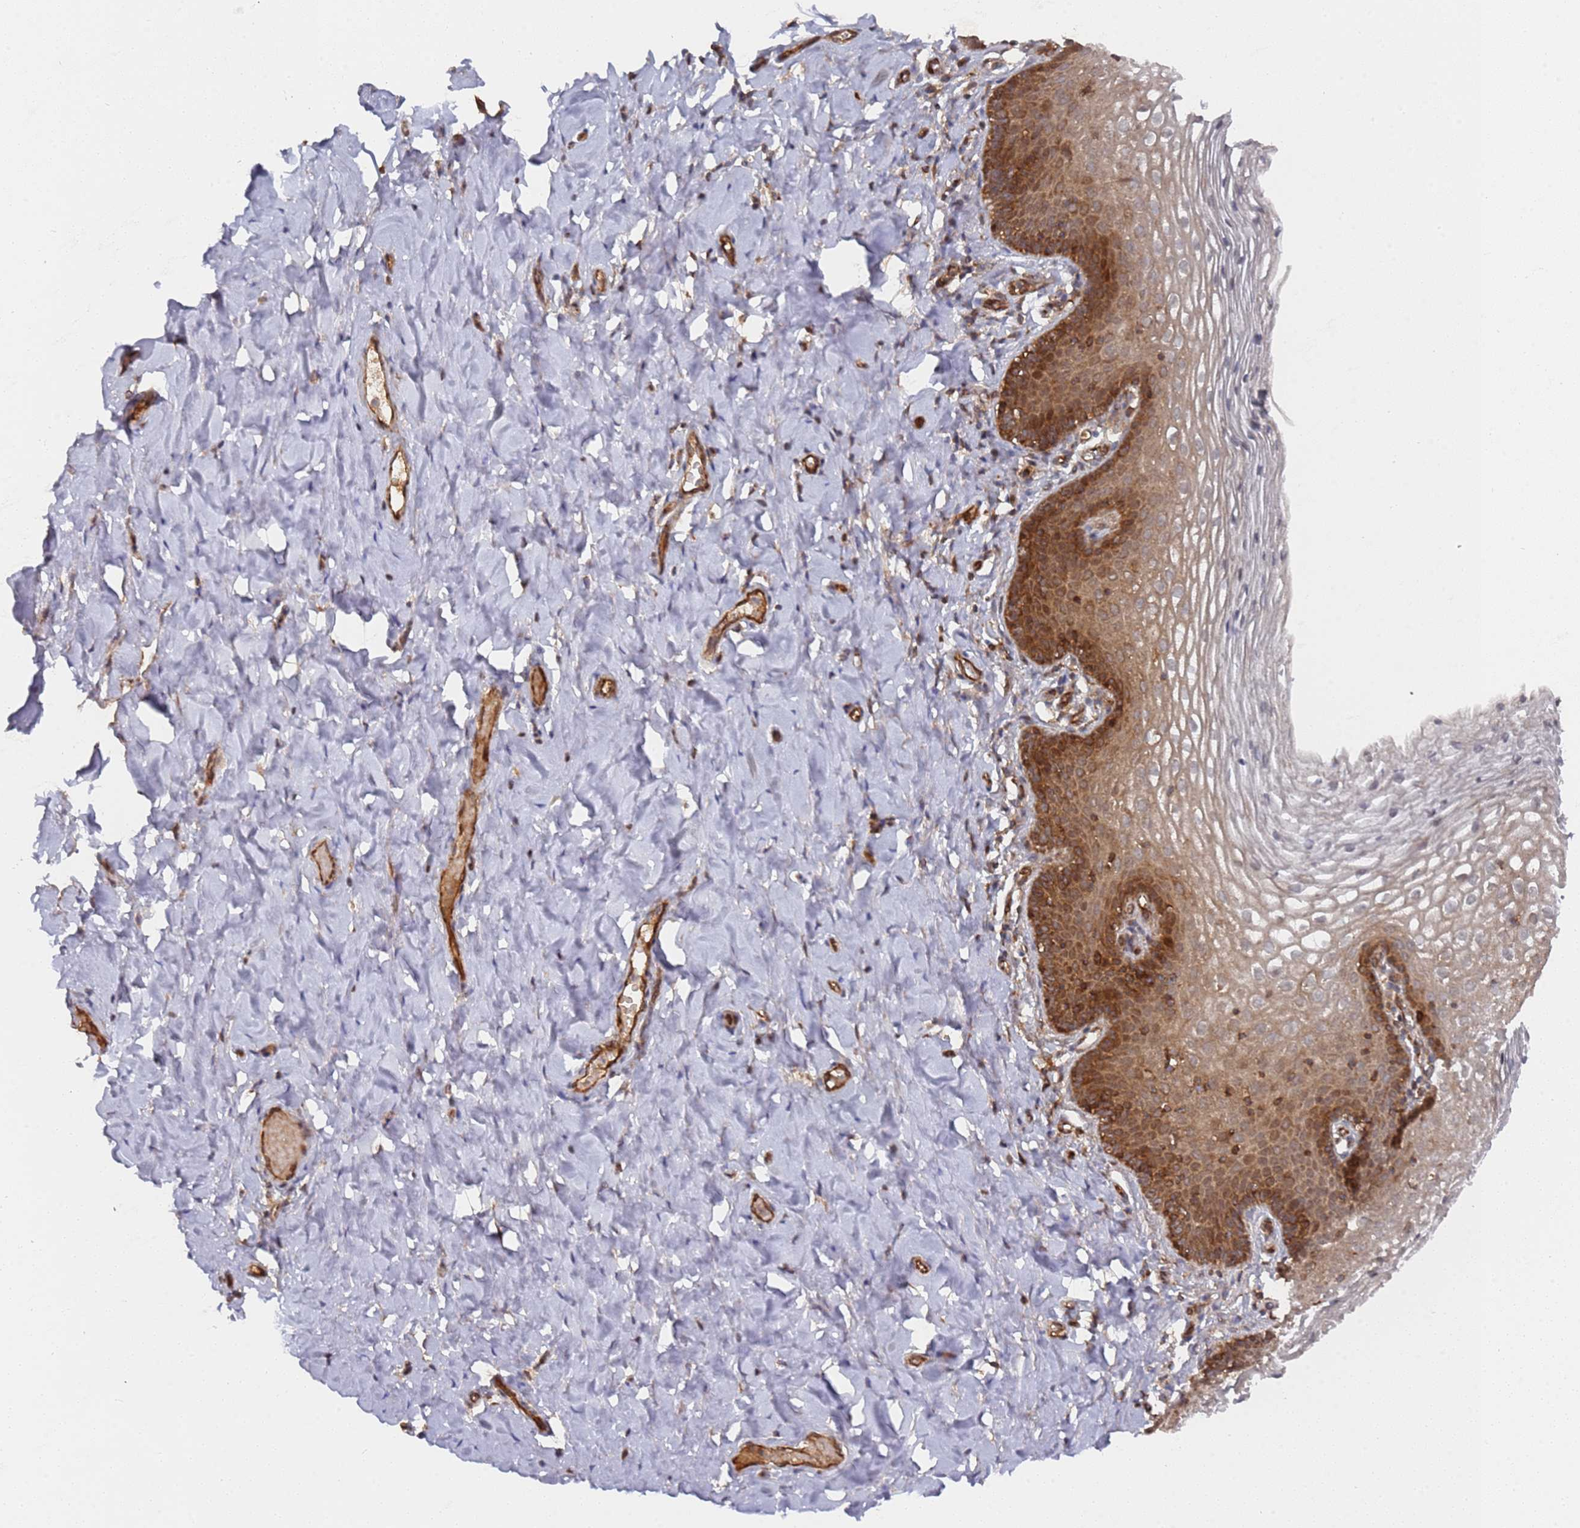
{"staining": {"intensity": "strong", "quantity": "25%-75%", "location": "cytoplasmic/membranous,nuclear"}, "tissue": "vagina", "cell_type": "Squamous epithelial cells", "image_type": "normal", "snomed": [{"axis": "morphology", "description": "Normal tissue, NOS"}, {"axis": "topography", "description": "Vagina"}], "caption": "Unremarkable vagina was stained to show a protein in brown. There is high levels of strong cytoplasmic/membranous,nuclear staining in about 25%-75% of squamous epithelial cells. The staining was performed using DAB to visualize the protein expression in brown, while the nuclei were stained in blue with hematoxylin (Magnification: 20x).", "gene": "DDX60", "patient": {"sex": "female", "age": 60}}